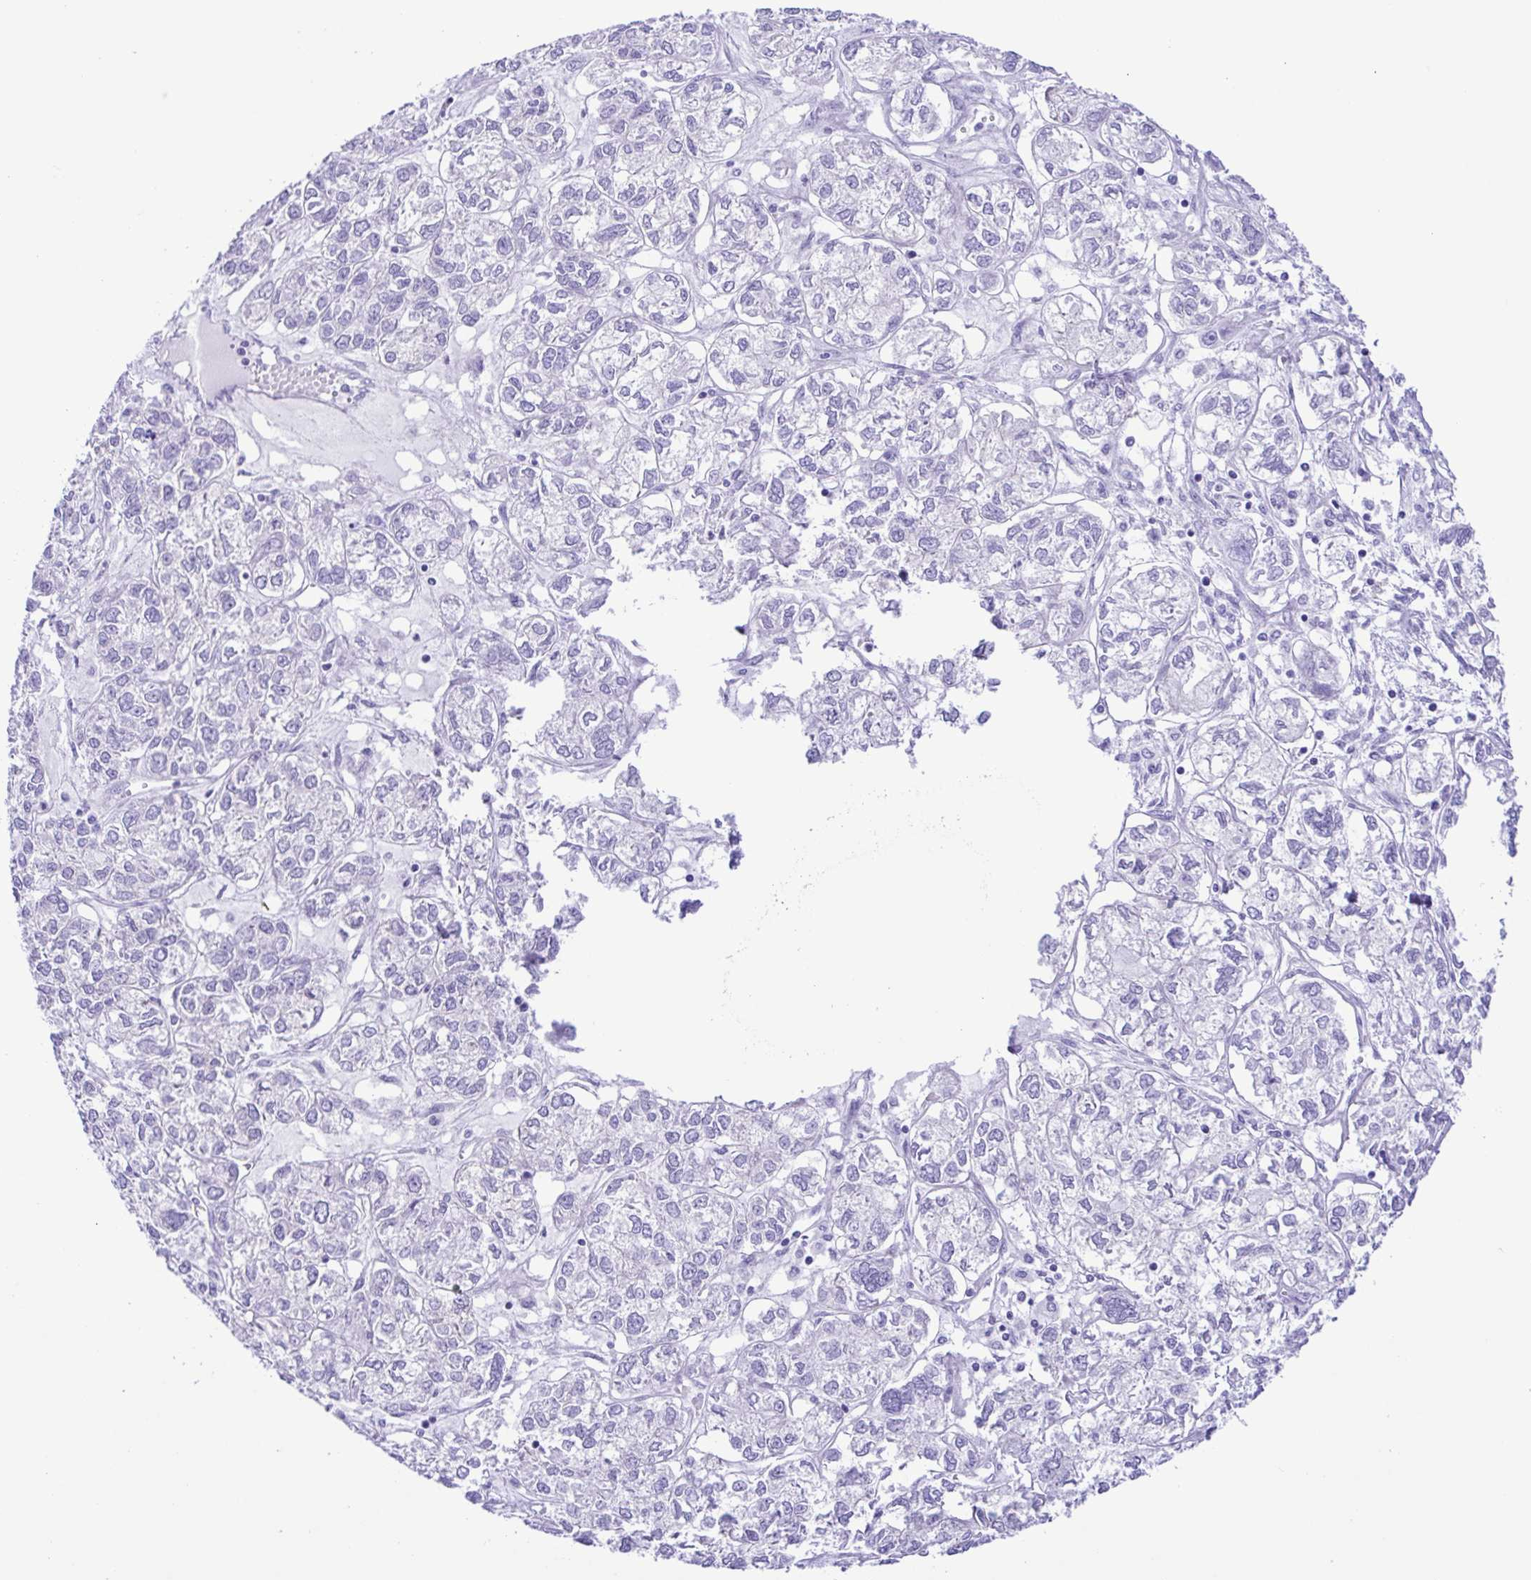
{"staining": {"intensity": "negative", "quantity": "none", "location": "none"}, "tissue": "ovarian cancer", "cell_type": "Tumor cells", "image_type": "cancer", "snomed": [{"axis": "morphology", "description": "Carcinoma, endometroid"}, {"axis": "topography", "description": "Ovary"}], "caption": "DAB immunohistochemical staining of human endometroid carcinoma (ovarian) shows no significant expression in tumor cells.", "gene": "ERP27", "patient": {"sex": "female", "age": 64}}